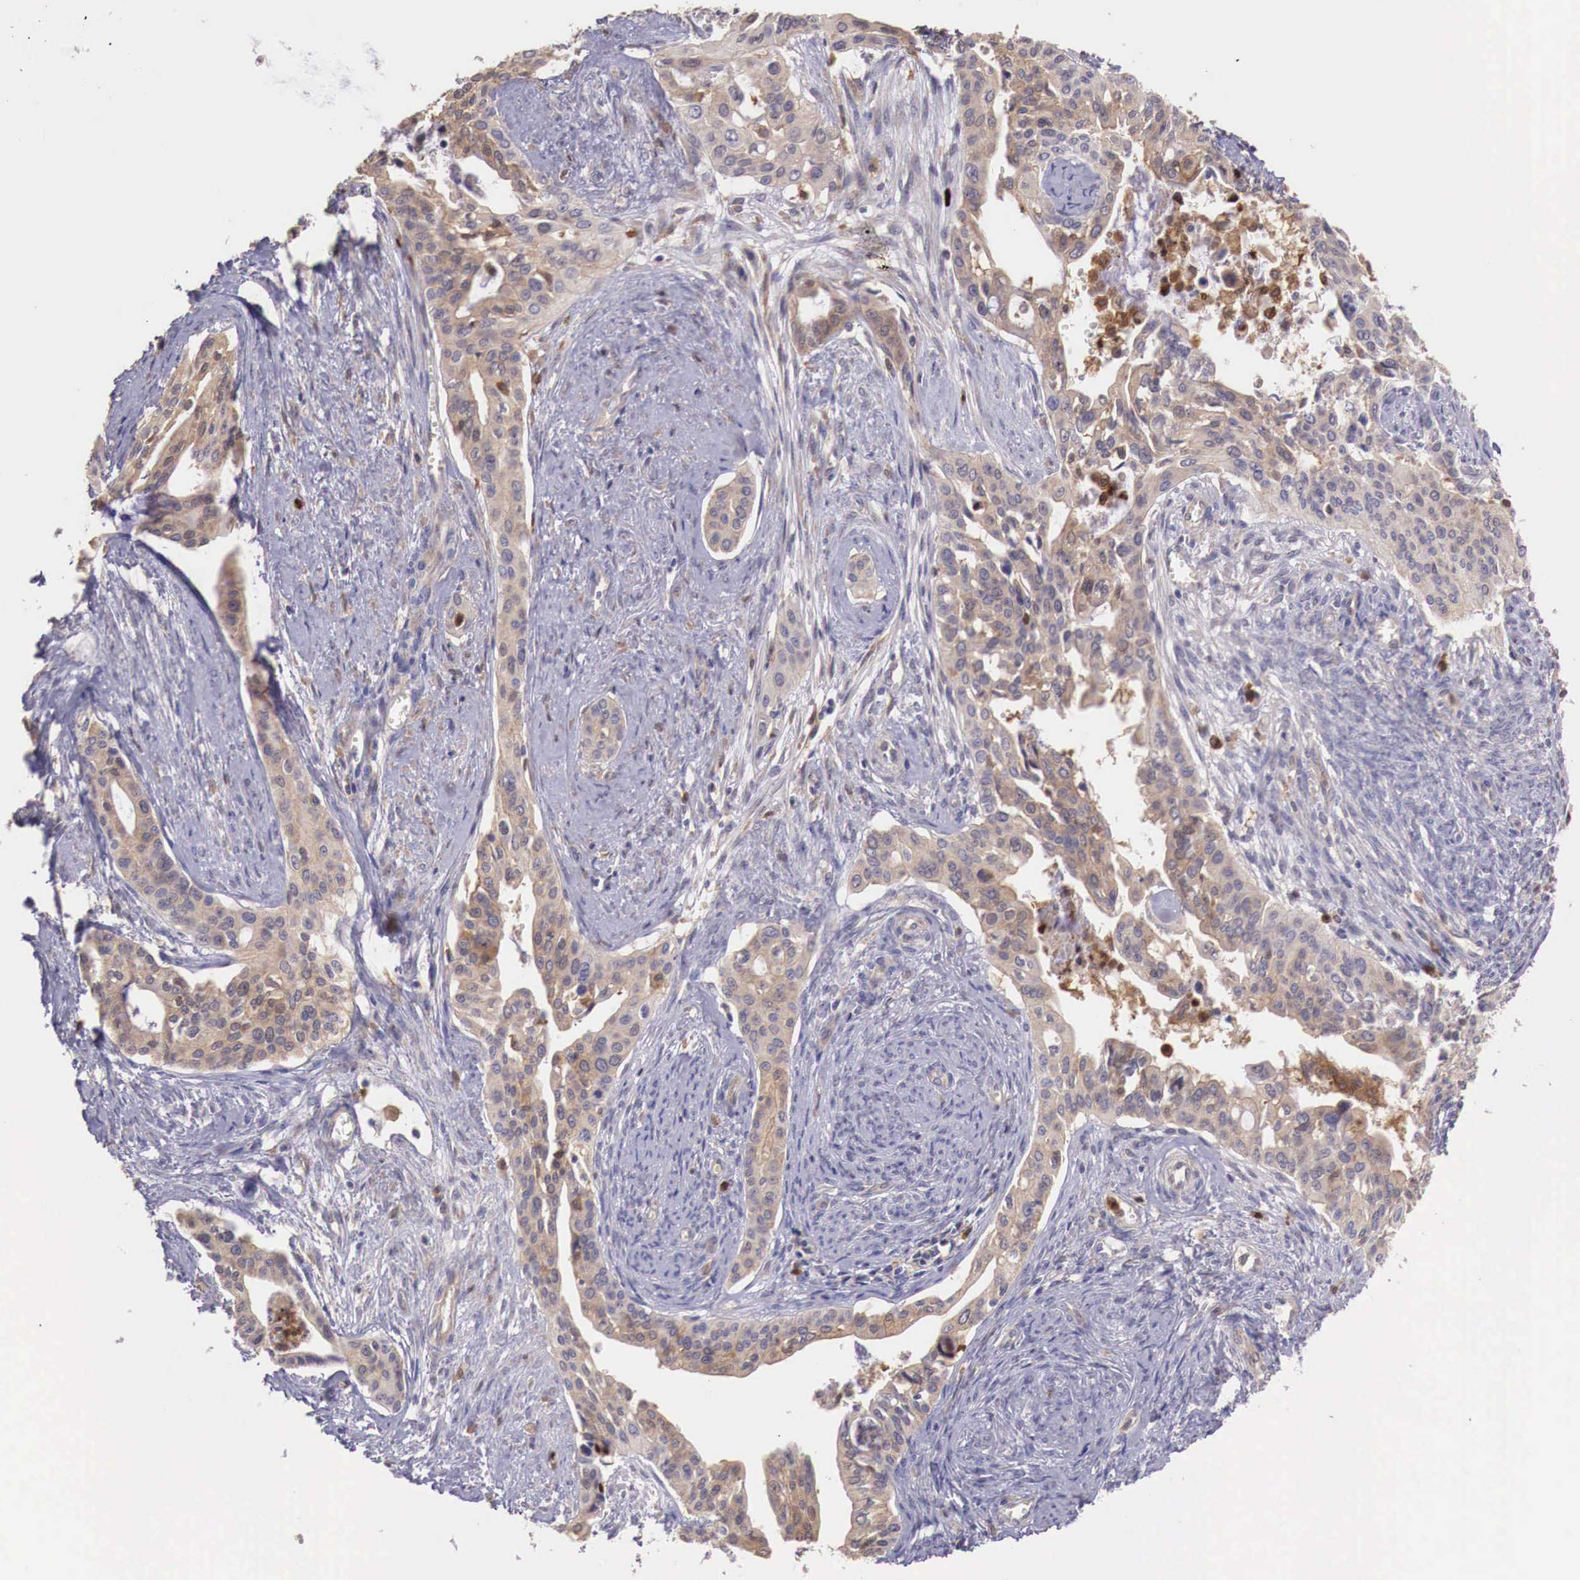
{"staining": {"intensity": "moderate", "quantity": ">75%", "location": "cytoplasmic/membranous"}, "tissue": "cervical cancer", "cell_type": "Tumor cells", "image_type": "cancer", "snomed": [{"axis": "morphology", "description": "Squamous cell carcinoma, NOS"}, {"axis": "topography", "description": "Cervix"}], "caption": "A brown stain labels moderate cytoplasmic/membranous staining of a protein in cervical cancer tumor cells.", "gene": "GAB2", "patient": {"sex": "female", "age": 34}}